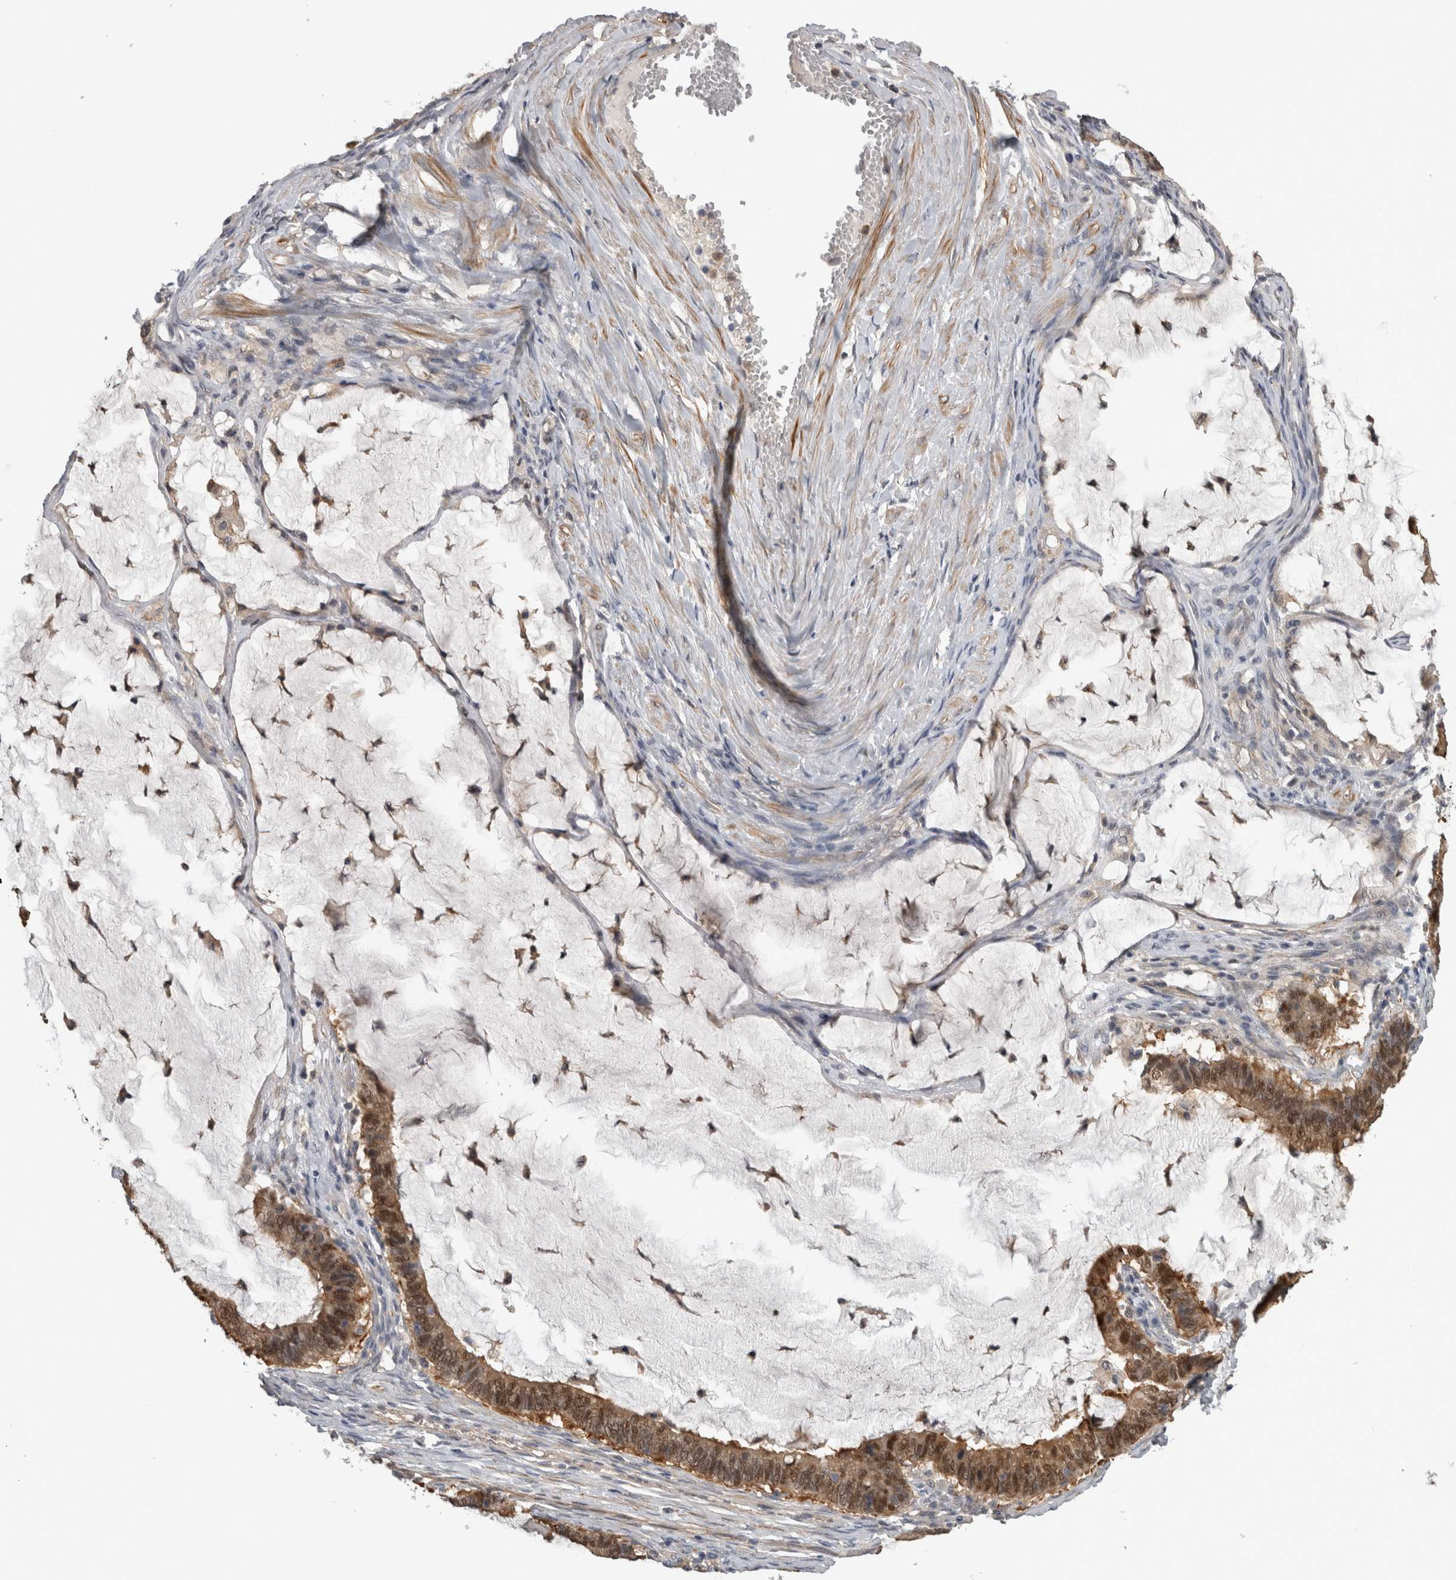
{"staining": {"intensity": "moderate", "quantity": "<25%", "location": "cytoplasmic/membranous,nuclear"}, "tissue": "ovarian cancer", "cell_type": "Tumor cells", "image_type": "cancer", "snomed": [{"axis": "morphology", "description": "Cystadenocarcinoma, mucinous, NOS"}, {"axis": "topography", "description": "Ovary"}], "caption": "A brown stain shows moderate cytoplasmic/membranous and nuclear expression of a protein in human mucinous cystadenocarcinoma (ovarian) tumor cells.", "gene": "NAPRT", "patient": {"sex": "female", "age": 61}}